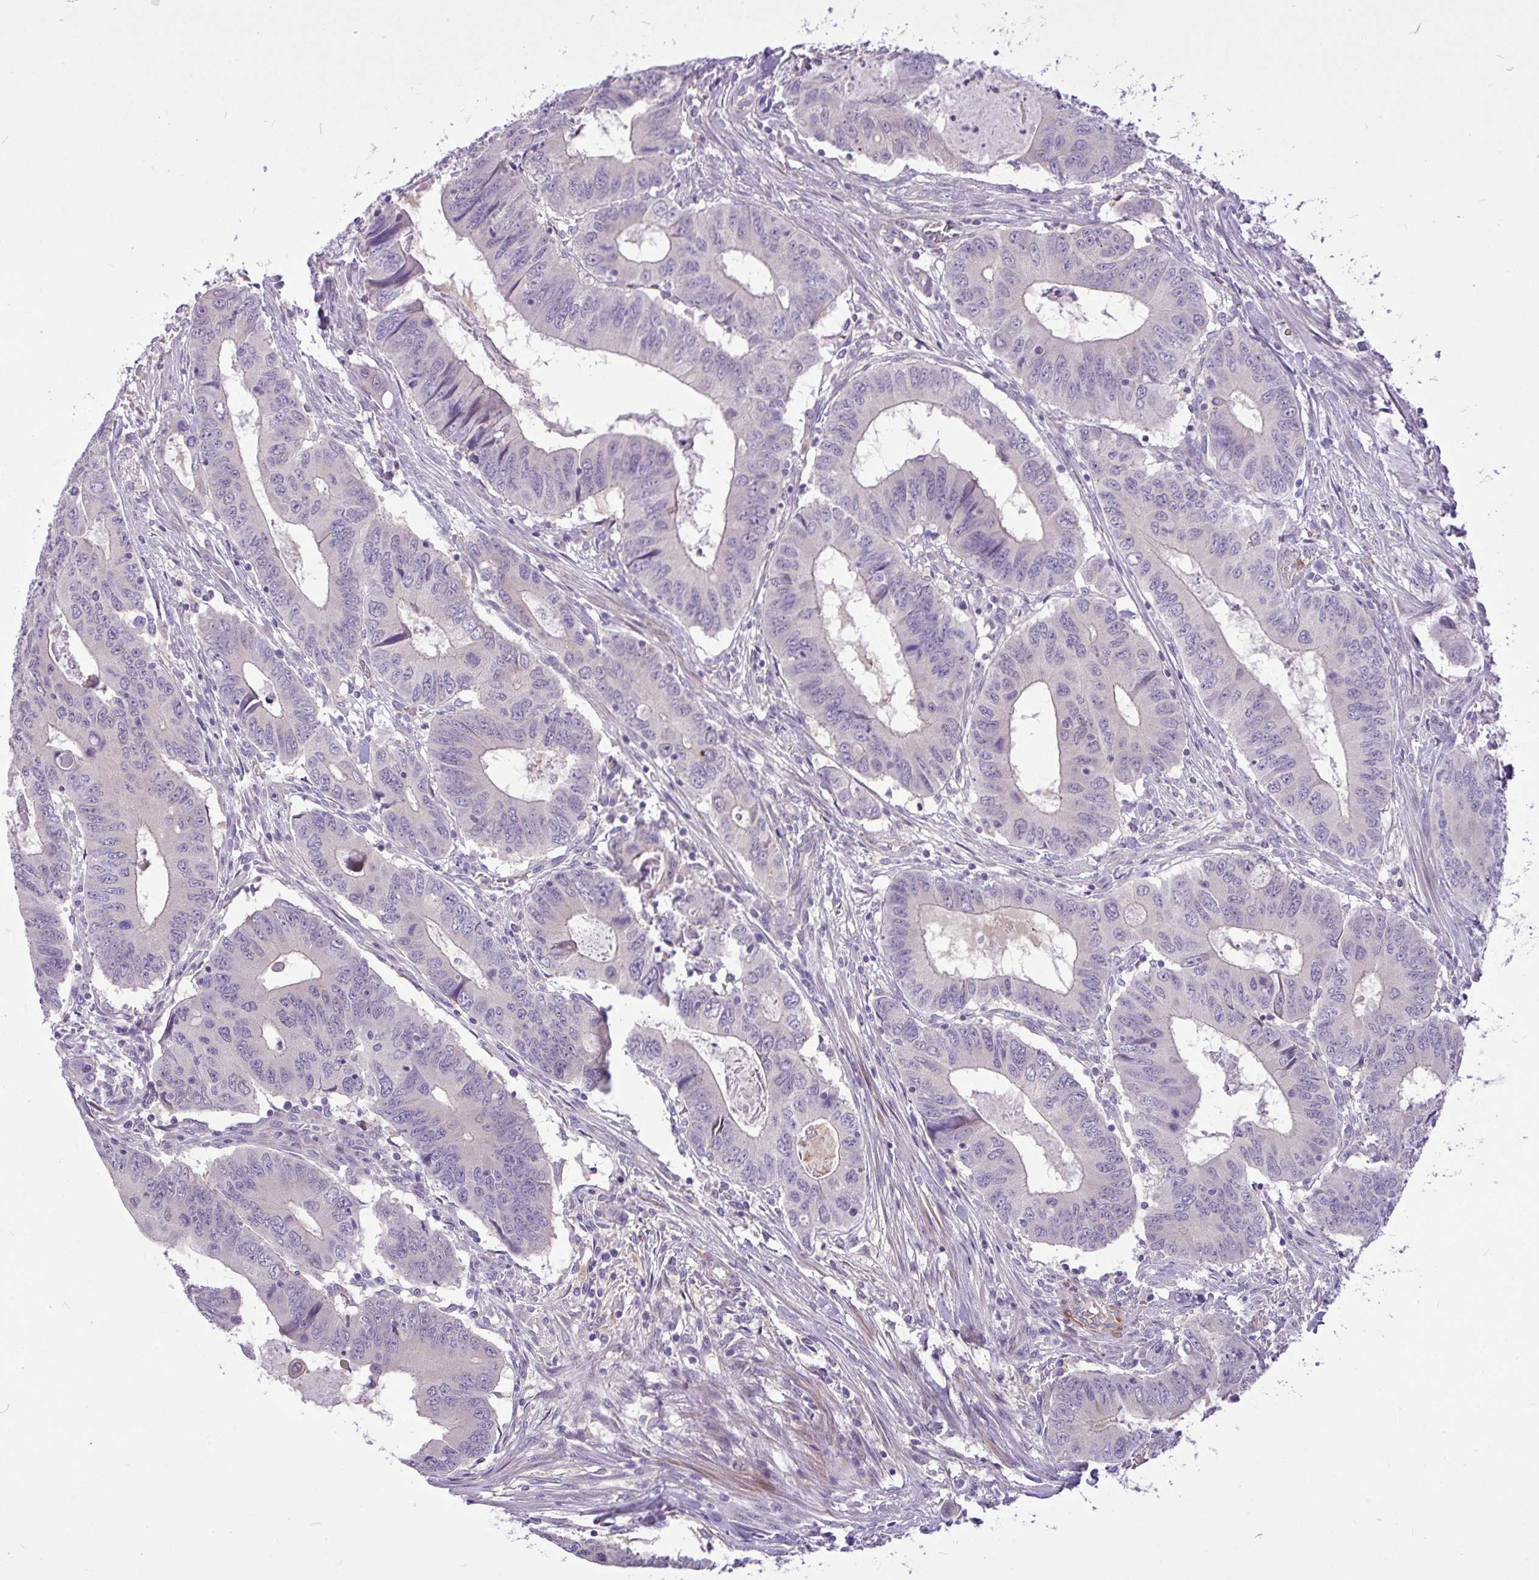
{"staining": {"intensity": "negative", "quantity": "none", "location": "none"}, "tissue": "colorectal cancer", "cell_type": "Tumor cells", "image_type": "cancer", "snomed": [{"axis": "morphology", "description": "Adenocarcinoma, NOS"}, {"axis": "topography", "description": "Colon"}], "caption": "A high-resolution histopathology image shows IHC staining of colorectal cancer, which shows no significant staining in tumor cells. (DAB IHC visualized using brightfield microscopy, high magnification).", "gene": "MOCS1", "patient": {"sex": "male", "age": 53}}